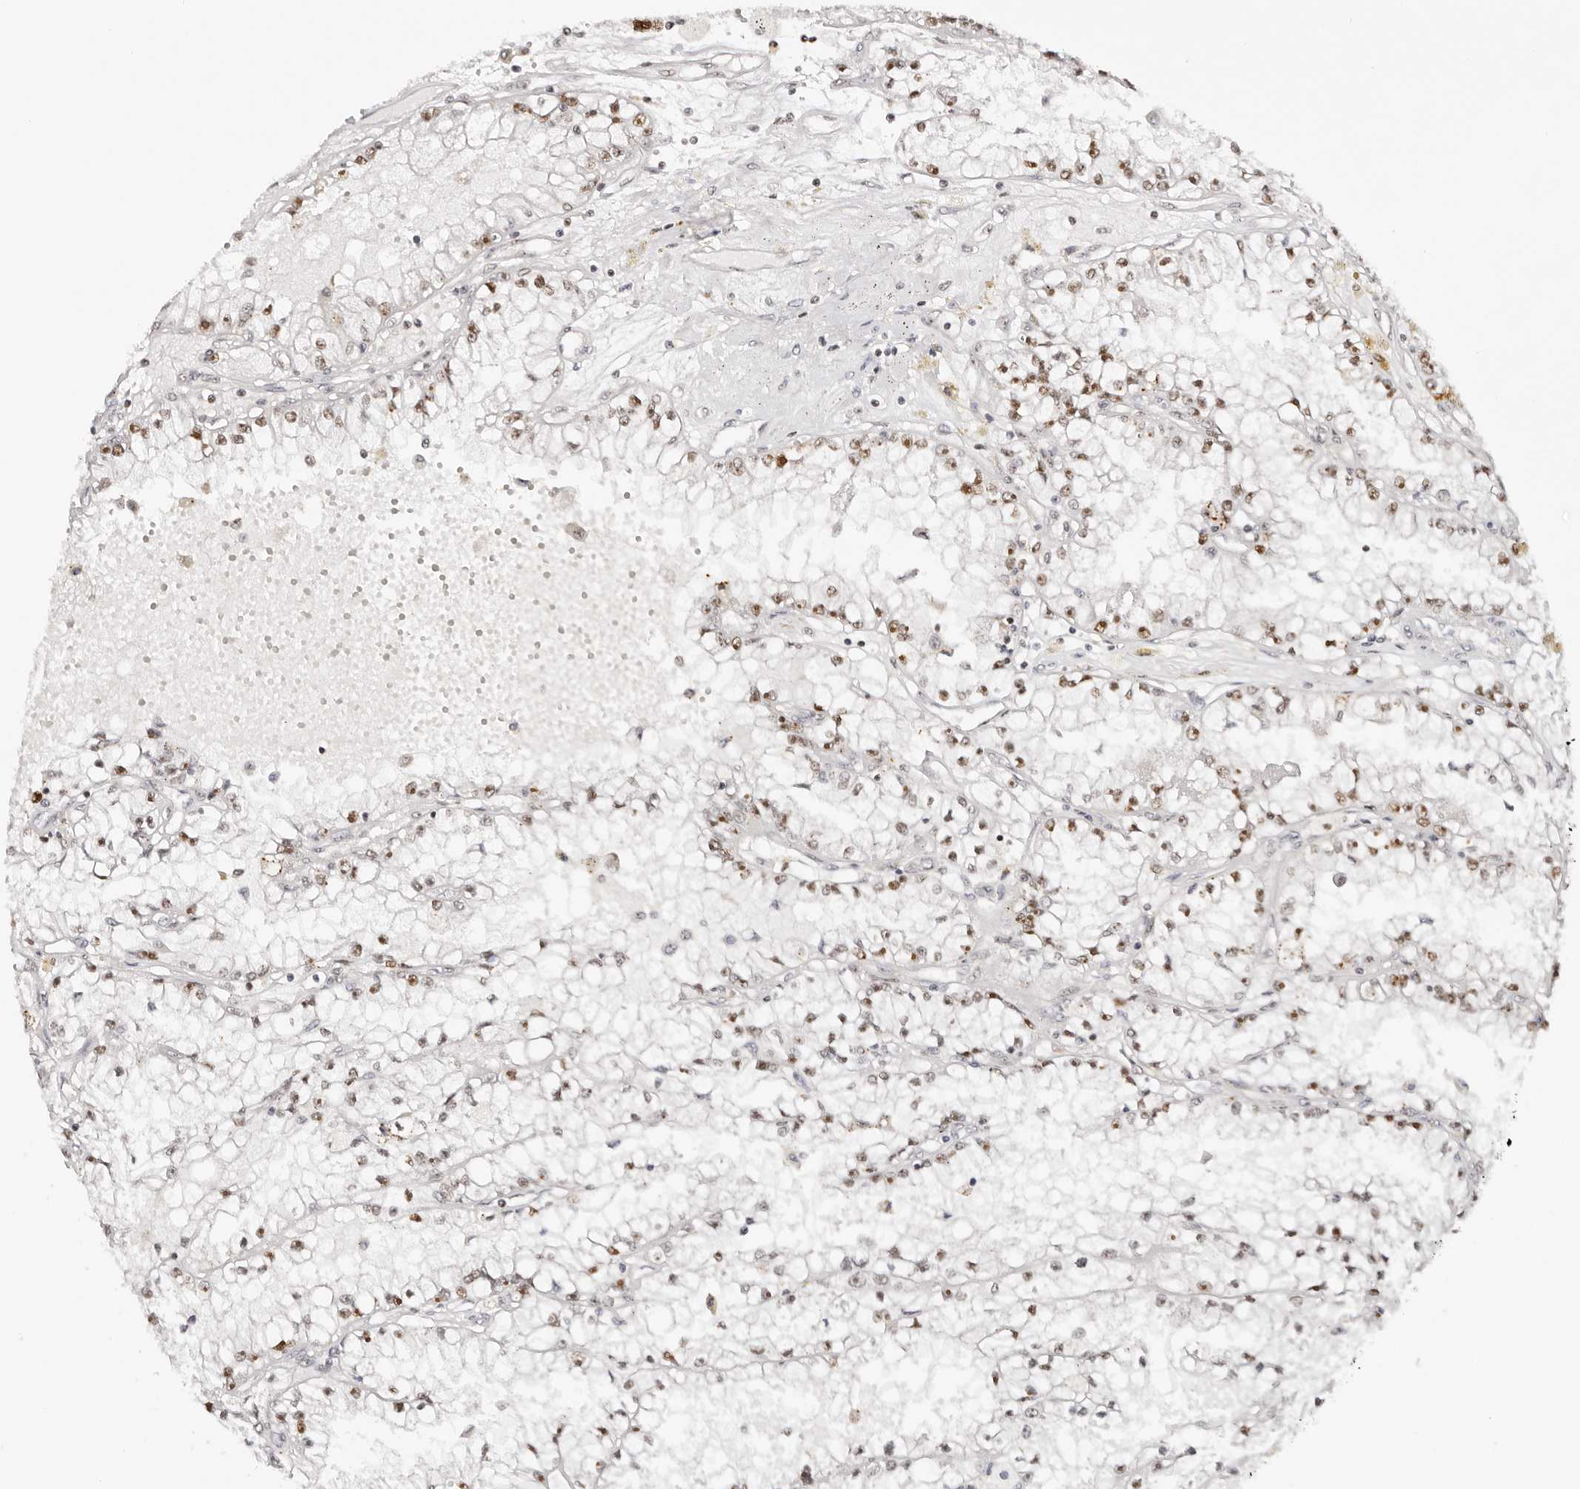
{"staining": {"intensity": "weak", "quantity": "25%-75%", "location": "nuclear"}, "tissue": "renal cancer", "cell_type": "Tumor cells", "image_type": "cancer", "snomed": [{"axis": "morphology", "description": "Adenocarcinoma, NOS"}, {"axis": "topography", "description": "Kidney"}], "caption": "Renal adenocarcinoma stained for a protein (brown) reveals weak nuclear positive positivity in about 25%-75% of tumor cells.", "gene": "IQGAP3", "patient": {"sex": "male", "age": 56}}